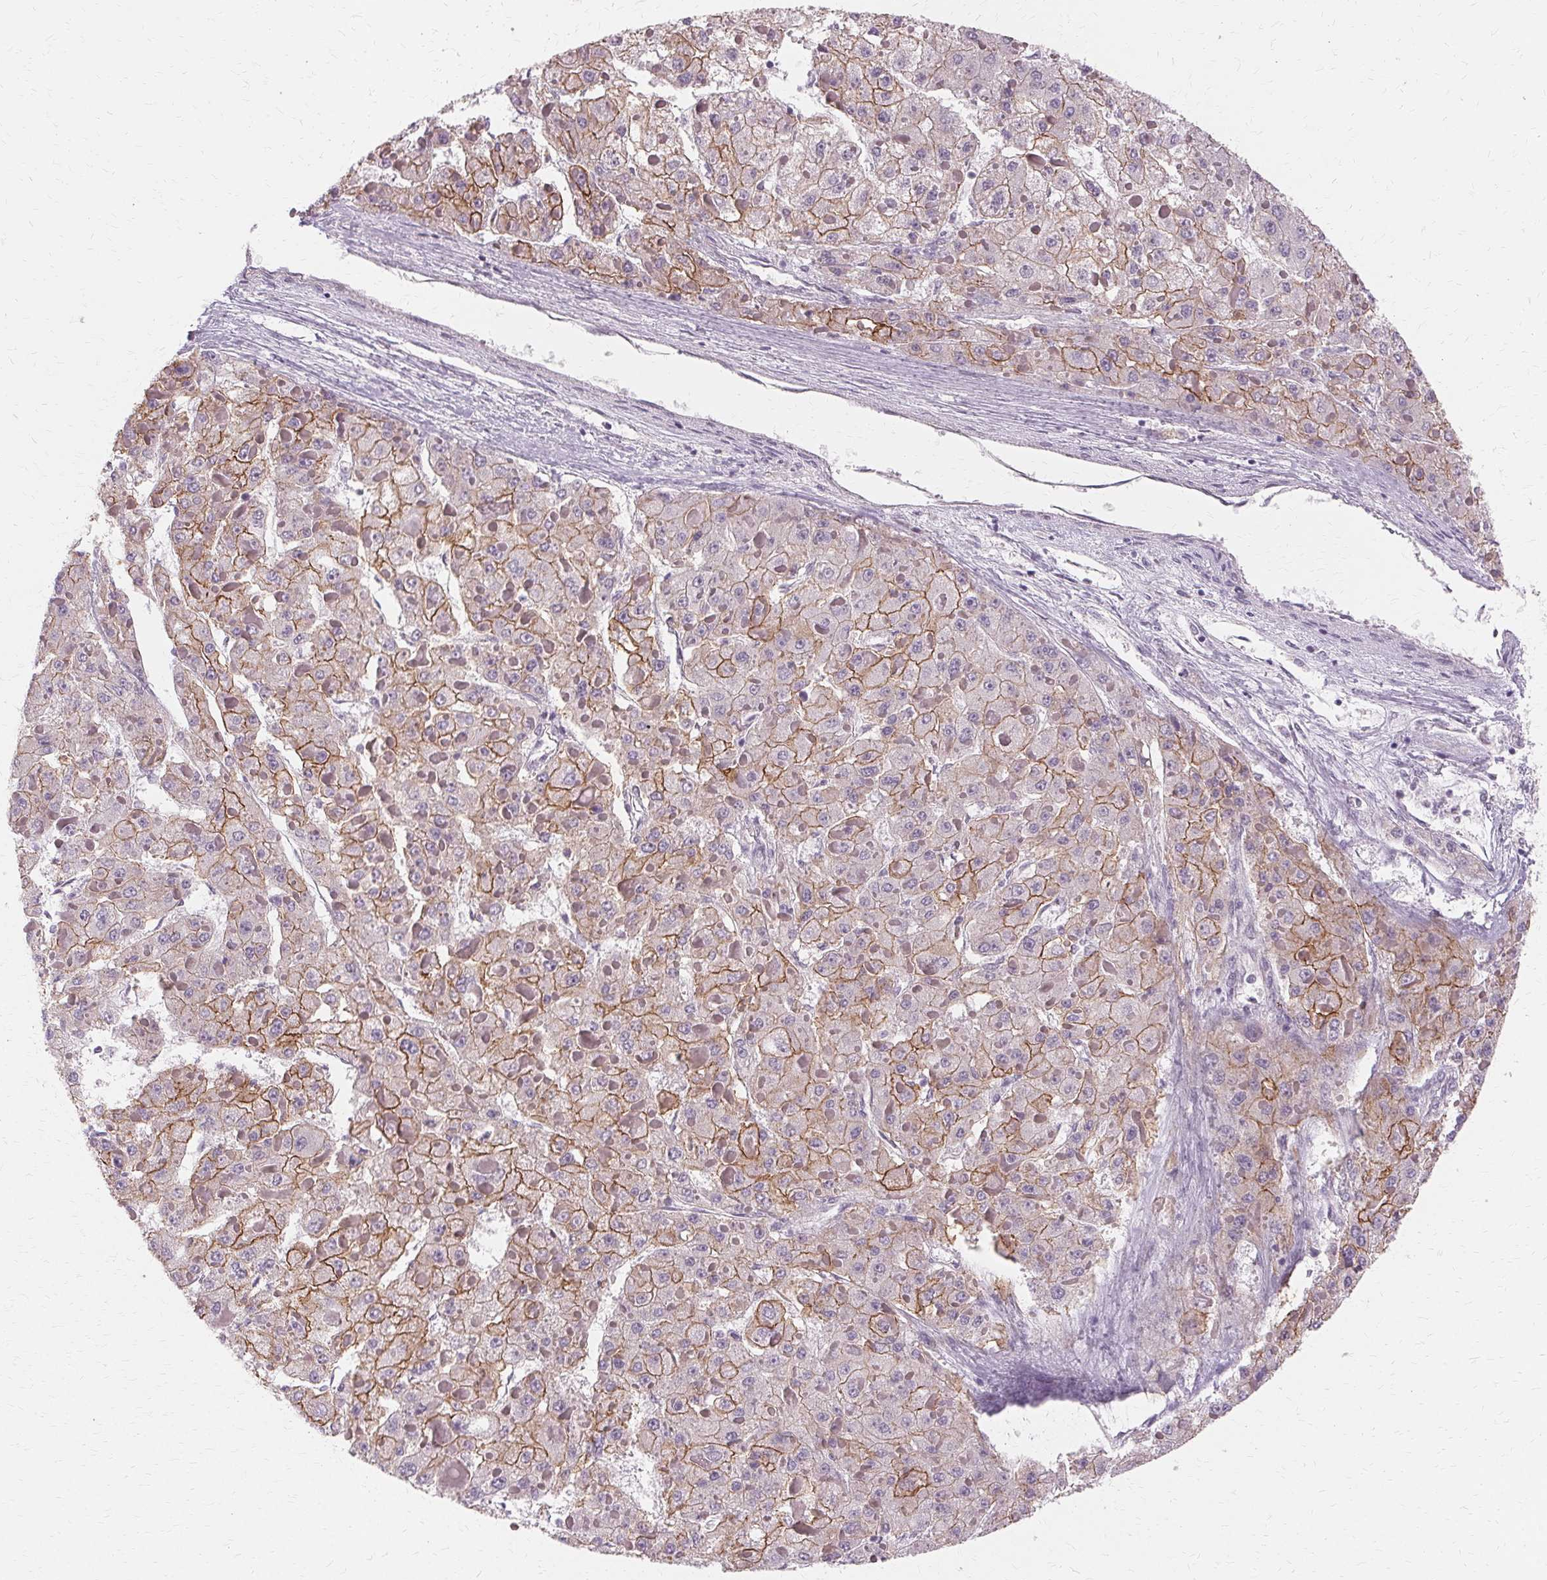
{"staining": {"intensity": "moderate", "quantity": "25%-75%", "location": "cytoplasmic/membranous"}, "tissue": "liver cancer", "cell_type": "Tumor cells", "image_type": "cancer", "snomed": [{"axis": "morphology", "description": "Carcinoma, Hepatocellular, NOS"}, {"axis": "topography", "description": "Liver"}], "caption": "Approximately 25%-75% of tumor cells in liver cancer demonstrate moderate cytoplasmic/membranous protein staining as visualized by brown immunohistochemical staining.", "gene": "USP8", "patient": {"sex": "female", "age": 73}}